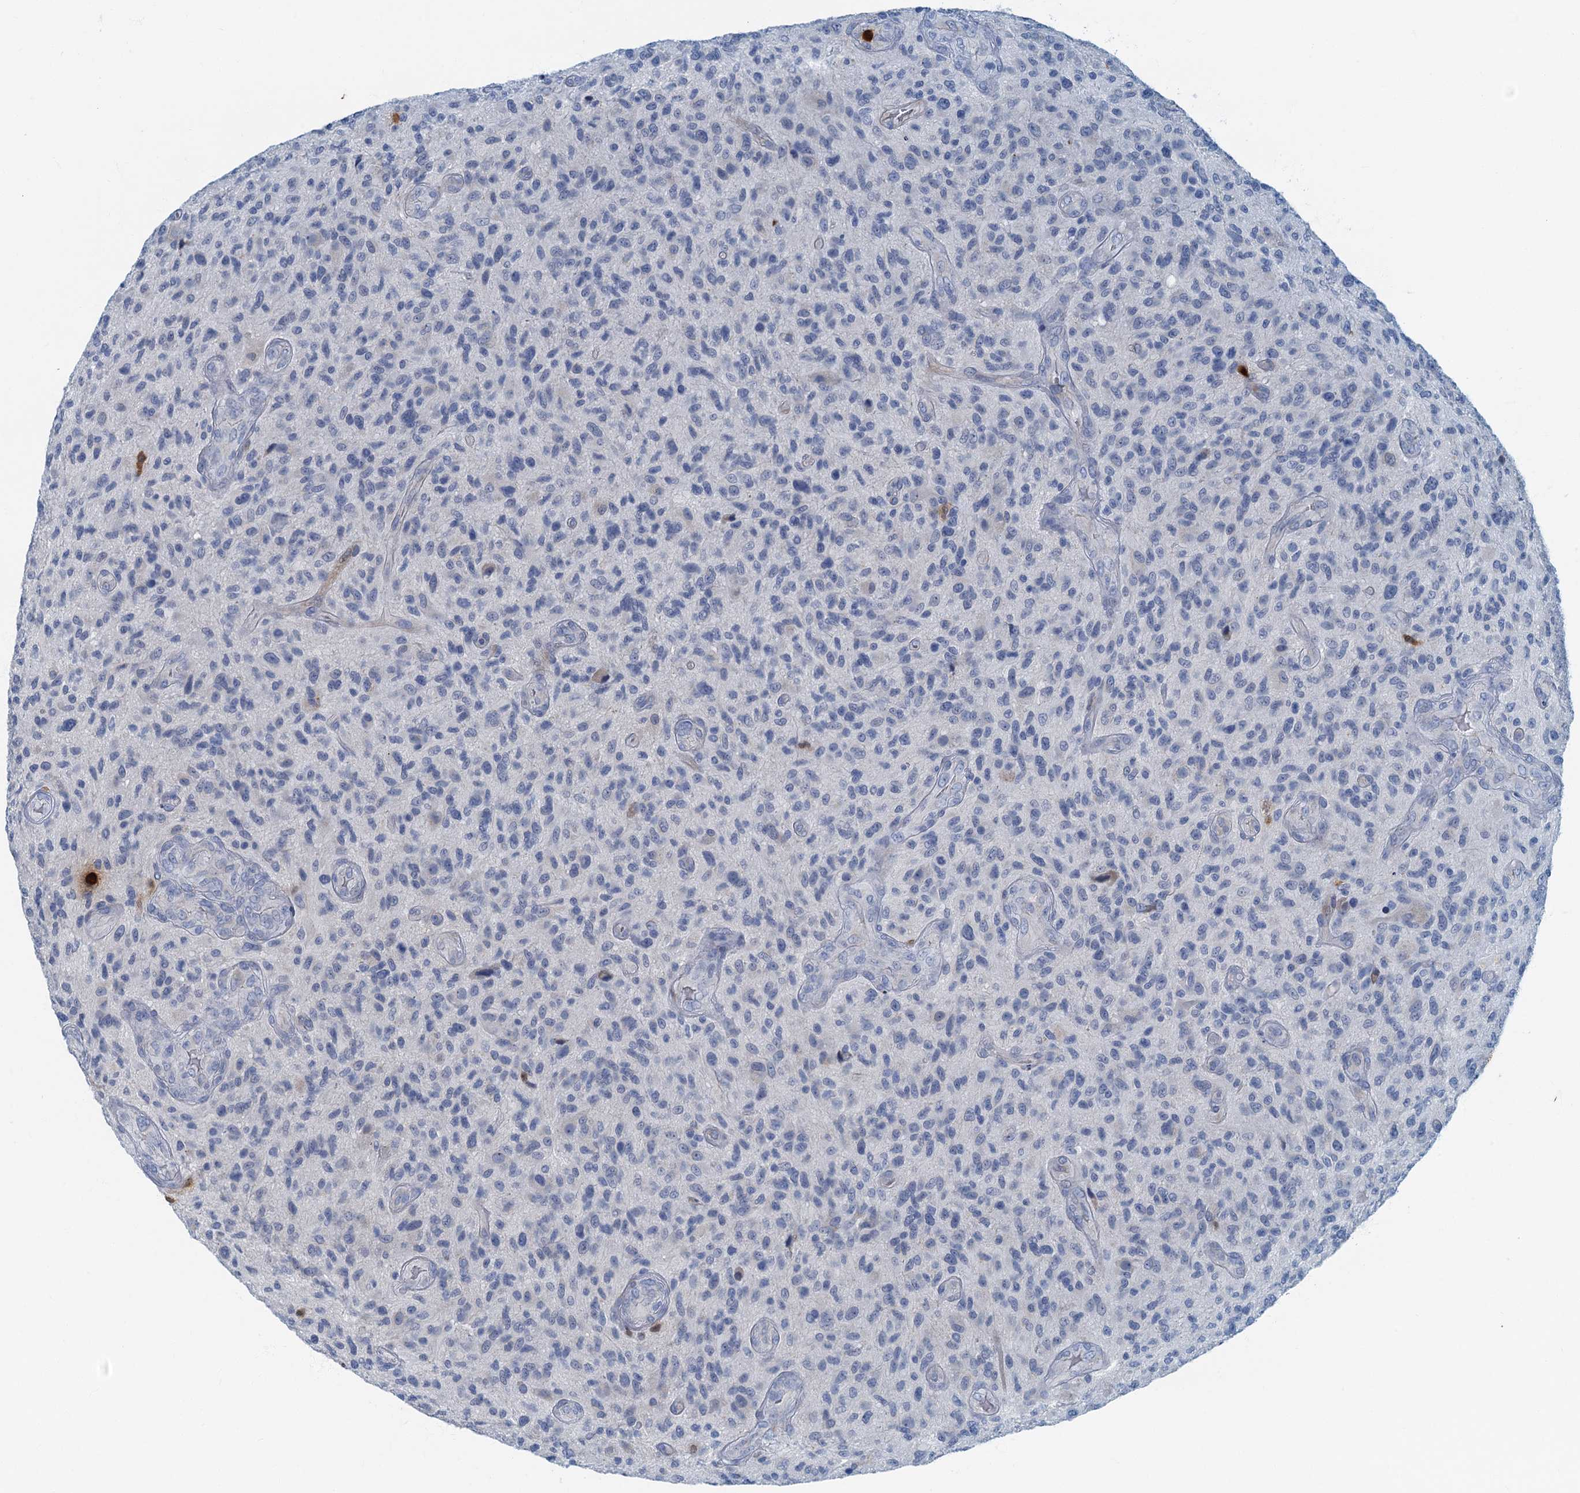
{"staining": {"intensity": "negative", "quantity": "none", "location": "none"}, "tissue": "glioma", "cell_type": "Tumor cells", "image_type": "cancer", "snomed": [{"axis": "morphology", "description": "Glioma, malignant, High grade"}, {"axis": "topography", "description": "Brain"}], "caption": "DAB immunohistochemical staining of malignant high-grade glioma exhibits no significant staining in tumor cells. The staining is performed using DAB brown chromogen with nuclei counter-stained in using hematoxylin.", "gene": "ANKDD1A", "patient": {"sex": "male", "age": 47}}